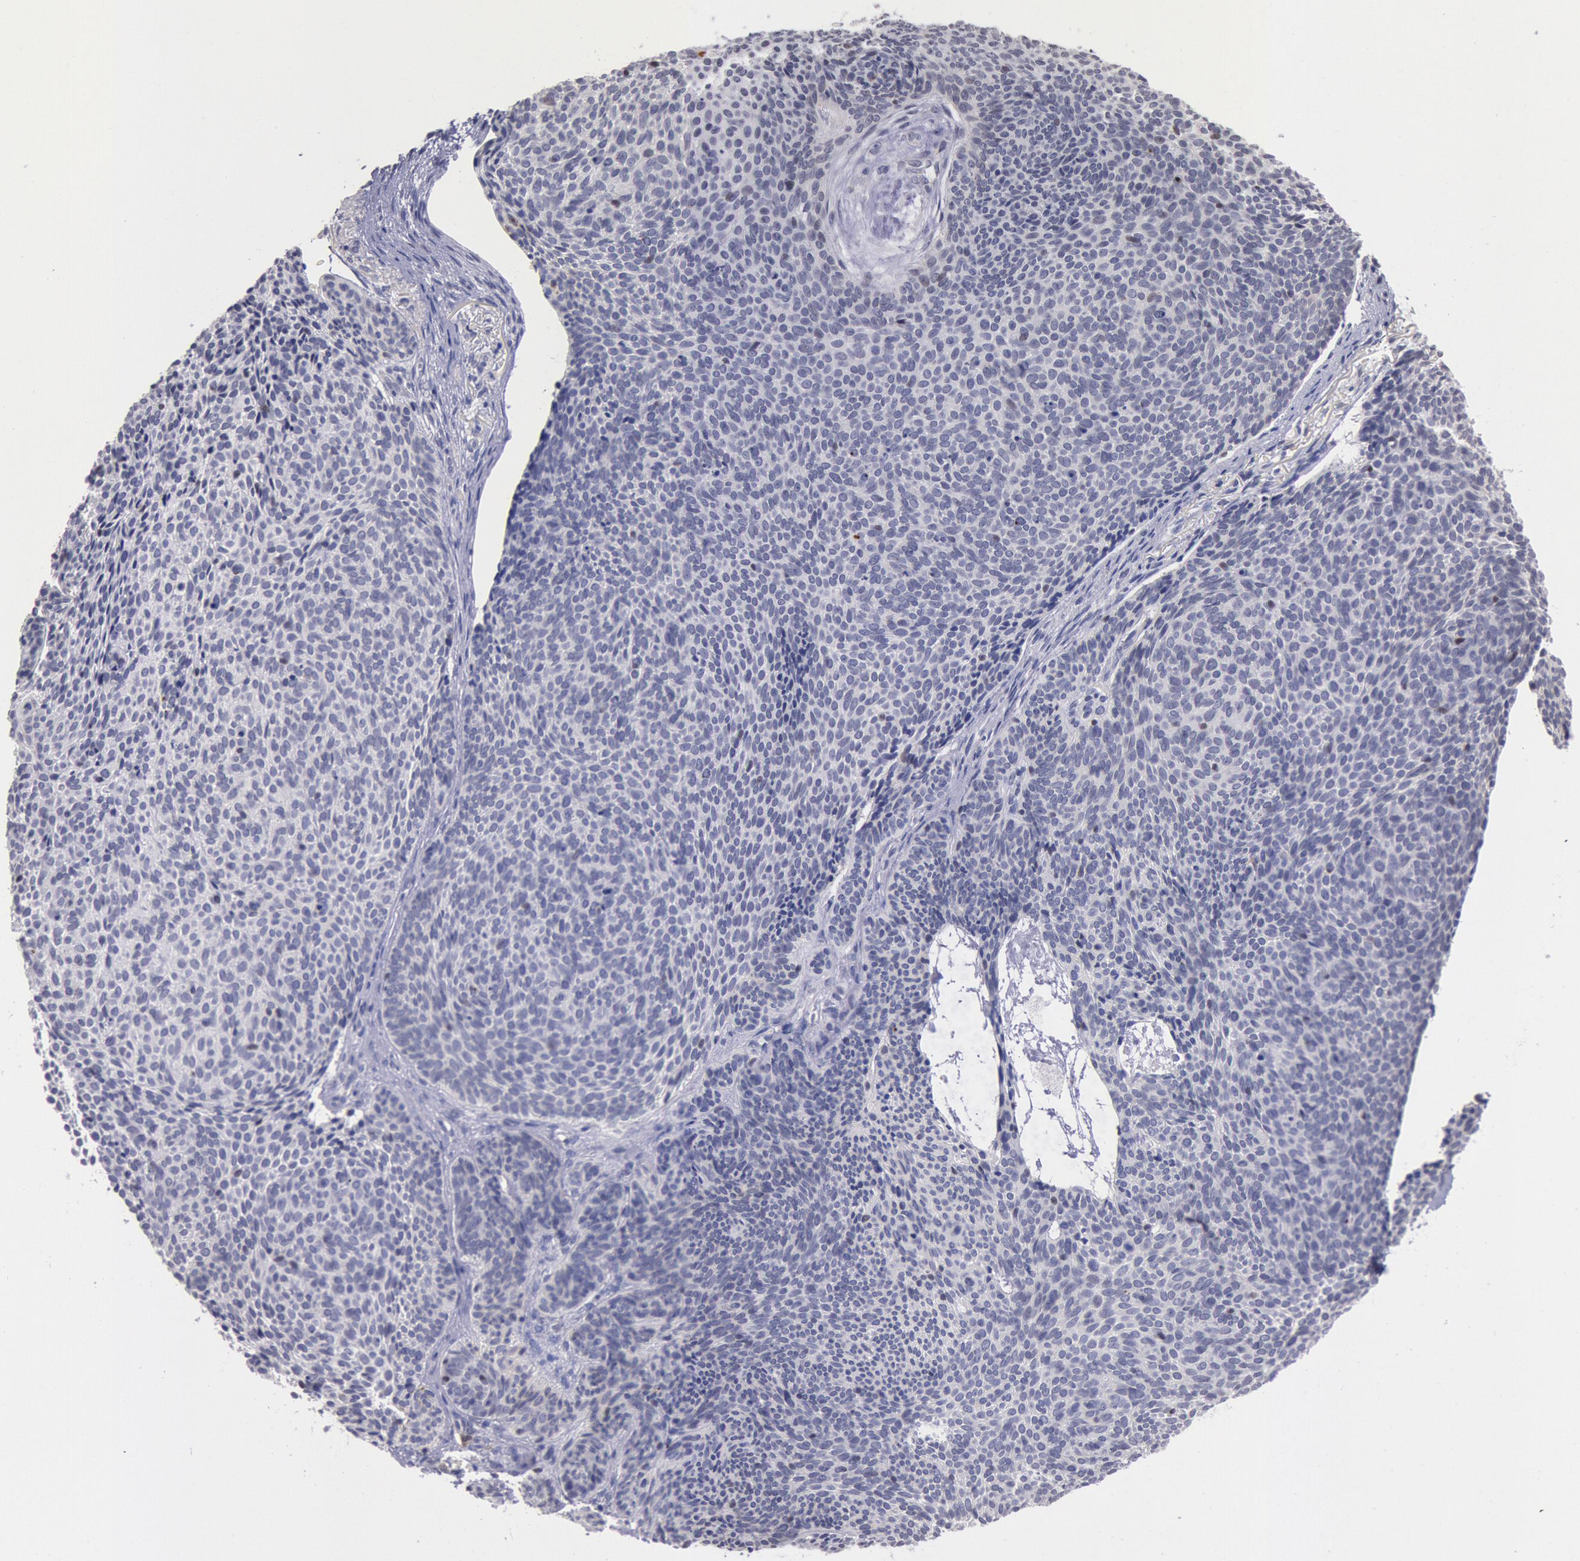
{"staining": {"intensity": "negative", "quantity": "none", "location": "none"}, "tissue": "skin cancer", "cell_type": "Tumor cells", "image_type": "cancer", "snomed": [{"axis": "morphology", "description": "Basal cell carcinoma"}, {"axis": "topography", "description": "Skin"}], "caption": "A high-resolution histopathology image shows immunohistochemistry staining of skin cancer (basal cell carcinoma), which exhibits no significant positivity in tumor cells. (DAB (3,3'-diaminobenzidine) IHC visualized using brightfield microscopy, high magnification).", "gene": "MYH7", "patient": {"sex": "male", "age": 84}}